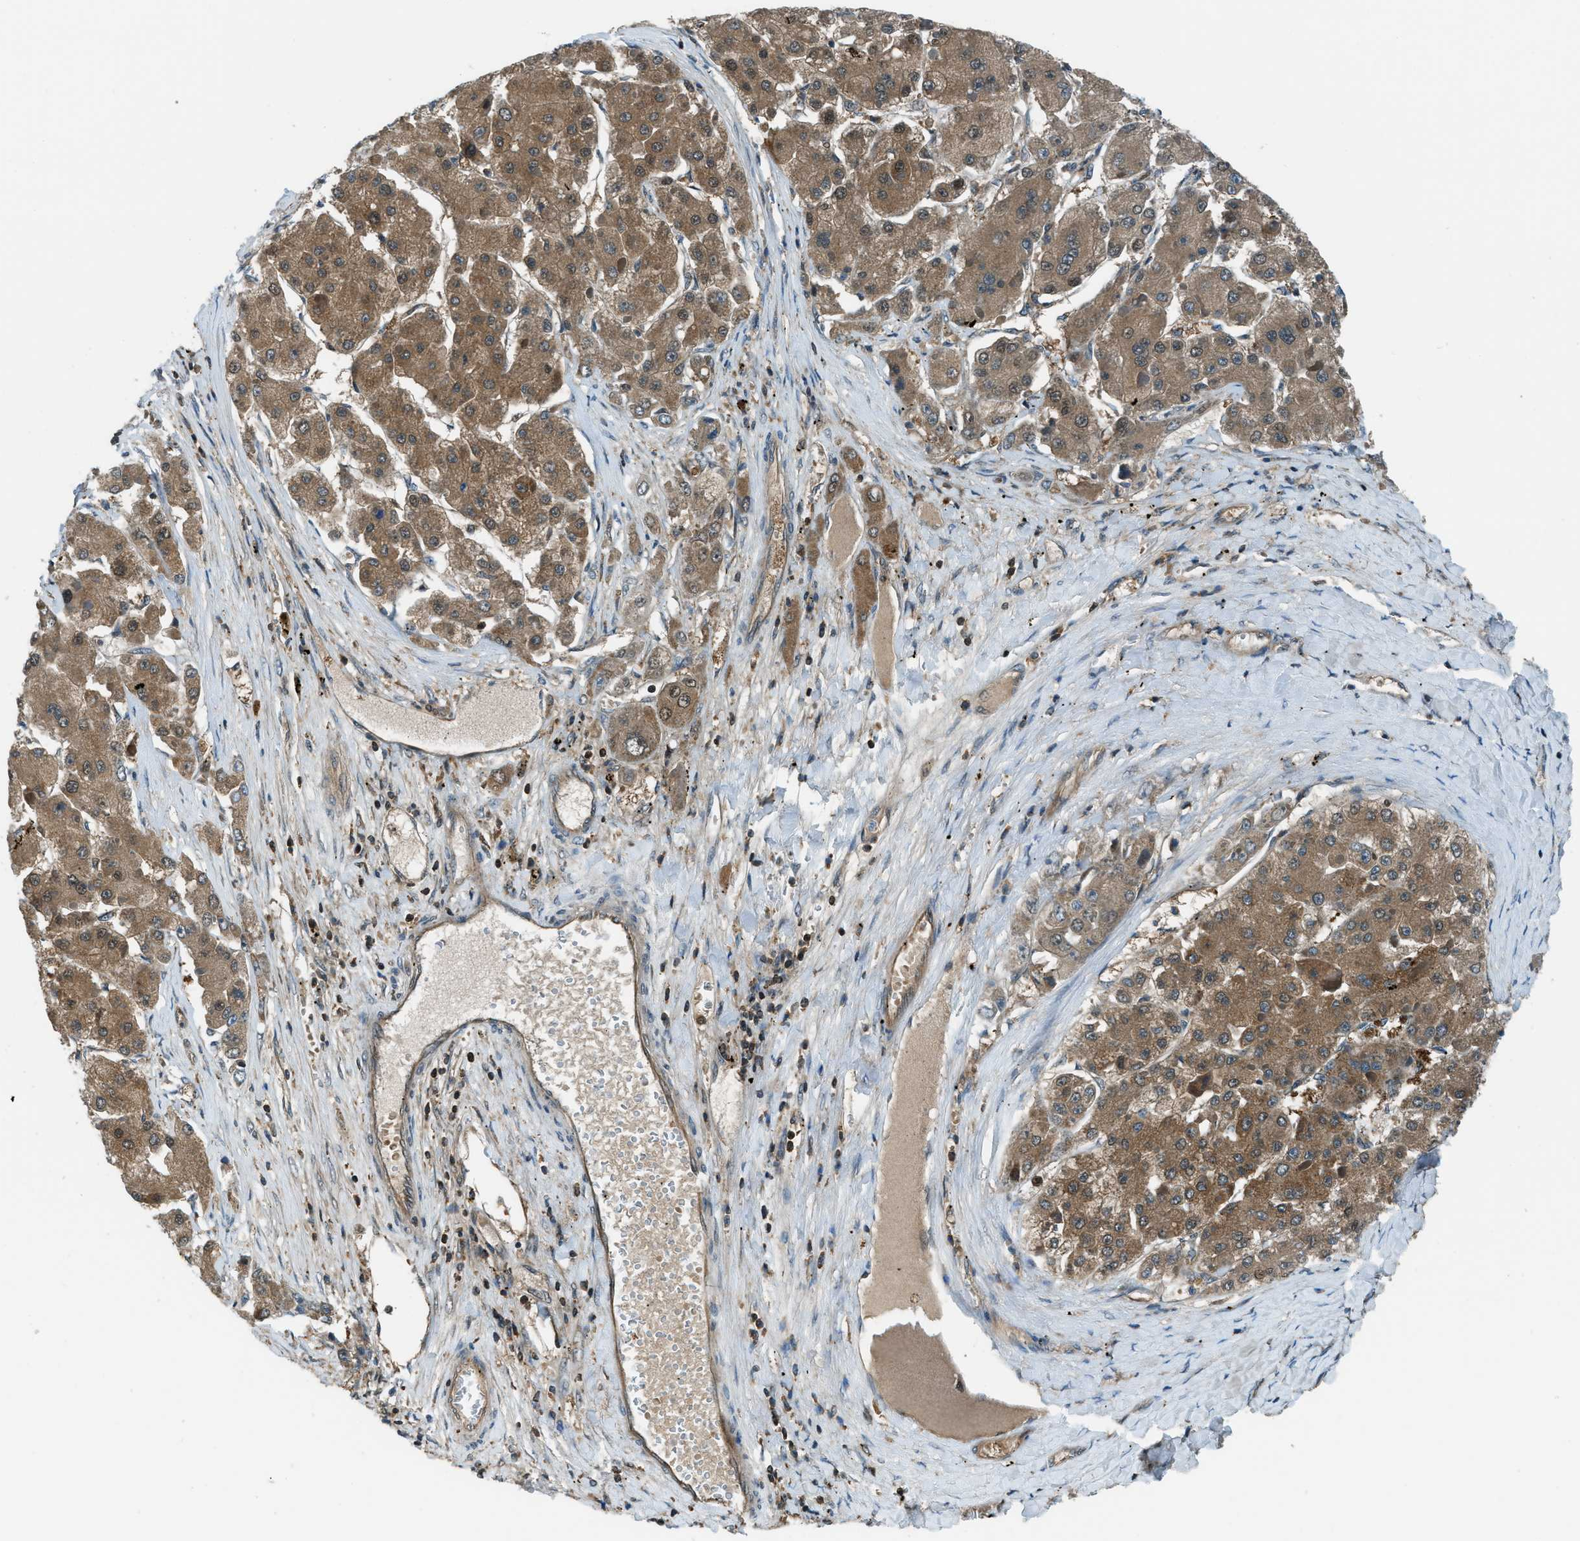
{"staining": {"intensity": "moderate", "quantity": ">75%", "location": "cytoplasmic/membranous"}, "tissue": "liver cancer", "cell_type": "Tumor cells", "image_type": "cancer", "snomed": [{"axis": "morphology", "description": "Carcinoma, Hepatocellular, NOS"}, {"axis": "topography", "description": "Liver"}], "caption": "A micrograph showing moderate cytoplasmic/membranous staining in approximately >75% of tumor cells in liver cancer (hepatocellular carcinoma), as visualized by brown immunohistochemical staining.", "gene": "HEBP2", "patient": {"sex": "female", "age": 73}}